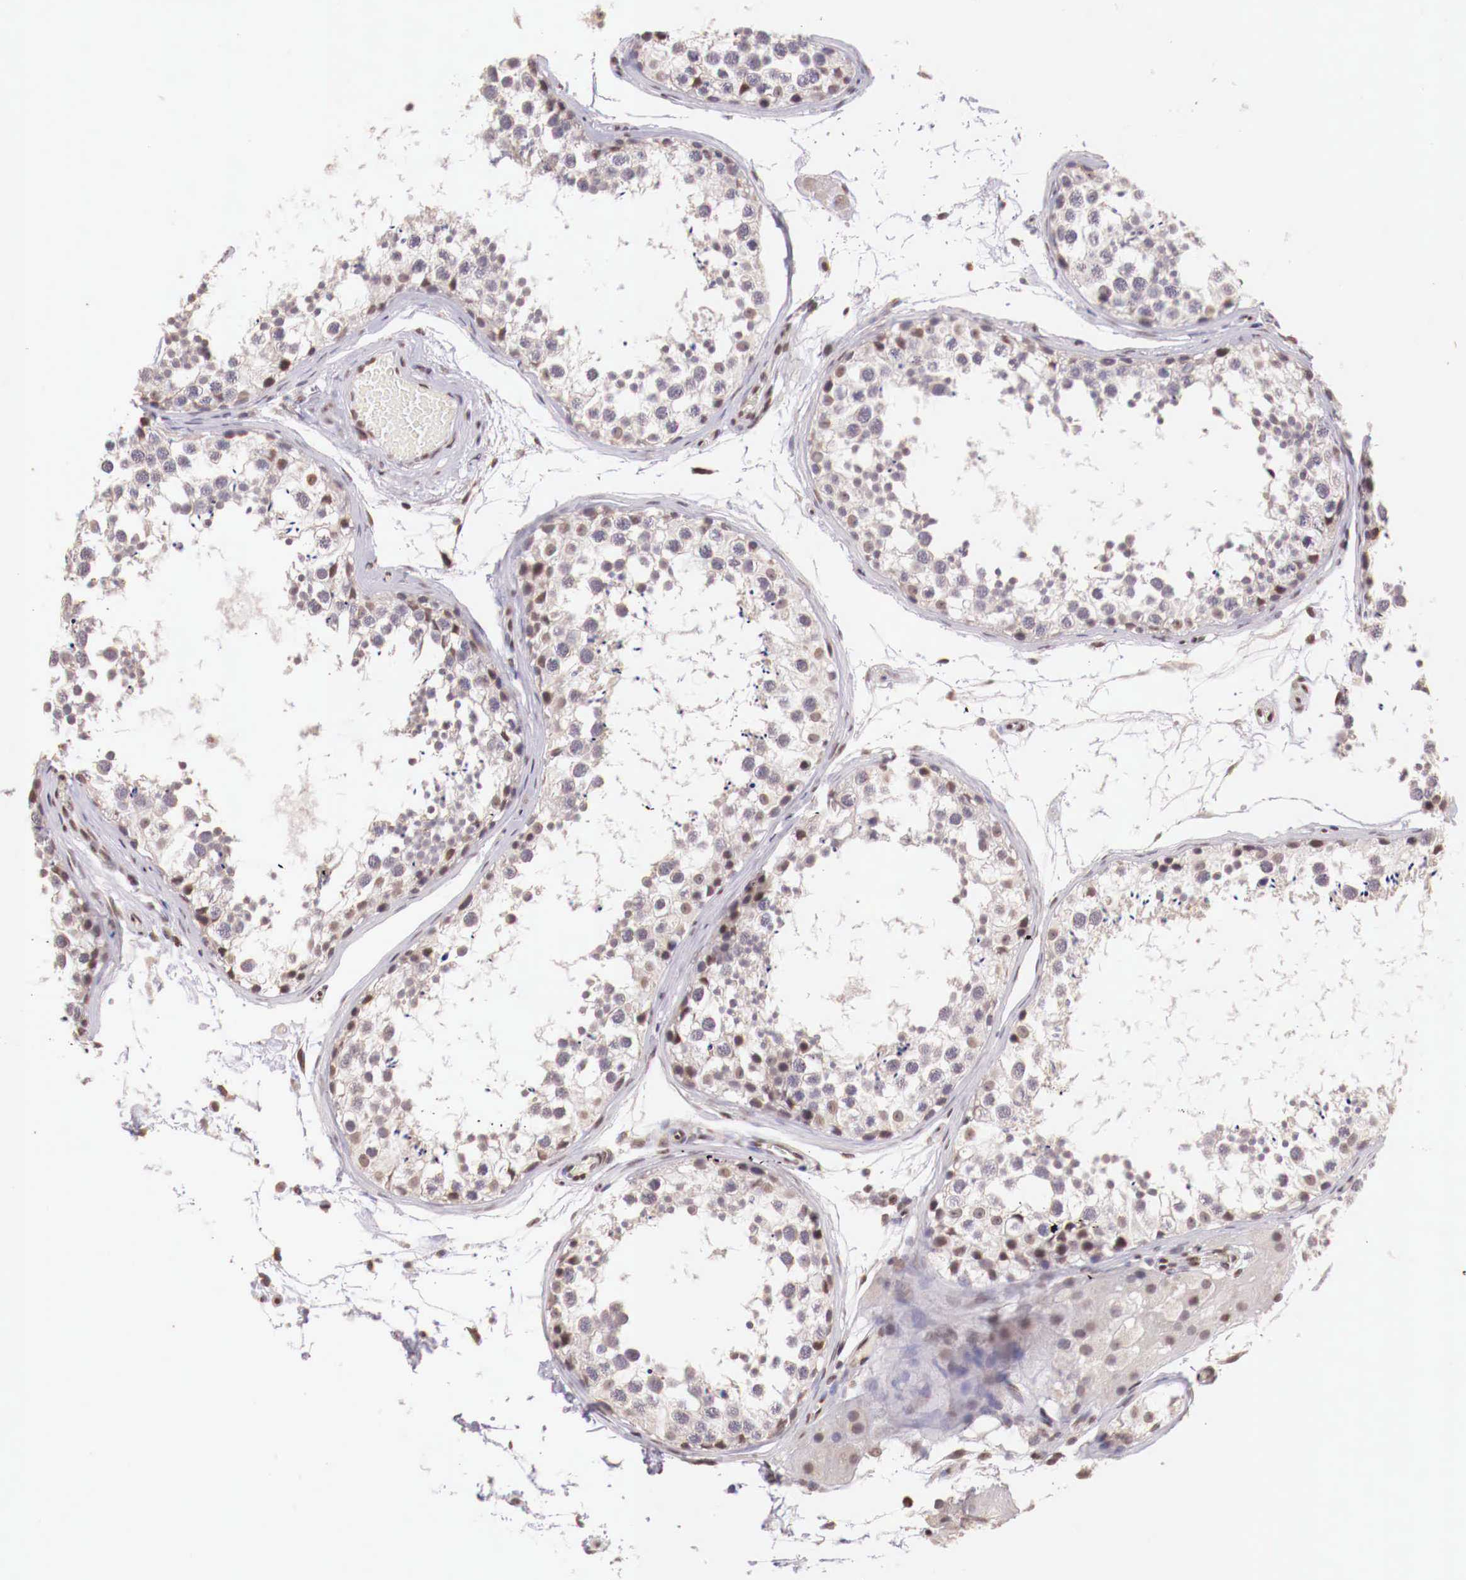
{"staining": {"intensity": "moderate", "quantity": "<25%", "location": "nuclear"}, "tissue": "testis", "cell_type": "Cells in seminiferous ducts", "image_type": "normal", "snomed": [{"axis": "morphology", "description": "Normal tissue, NOS"}, {"axis": "topography", "description": "Testis"}], "caption": "Benign testis exhibits moderate nuclear positivity in approximately <25% of cells in seminiferous ducts, visualized by immunohistochemistry. The protein is shown in brown color, while the nuclei are stained blue.", "gene": "SP1", "patient": {"sex": "male", "age": 57}}